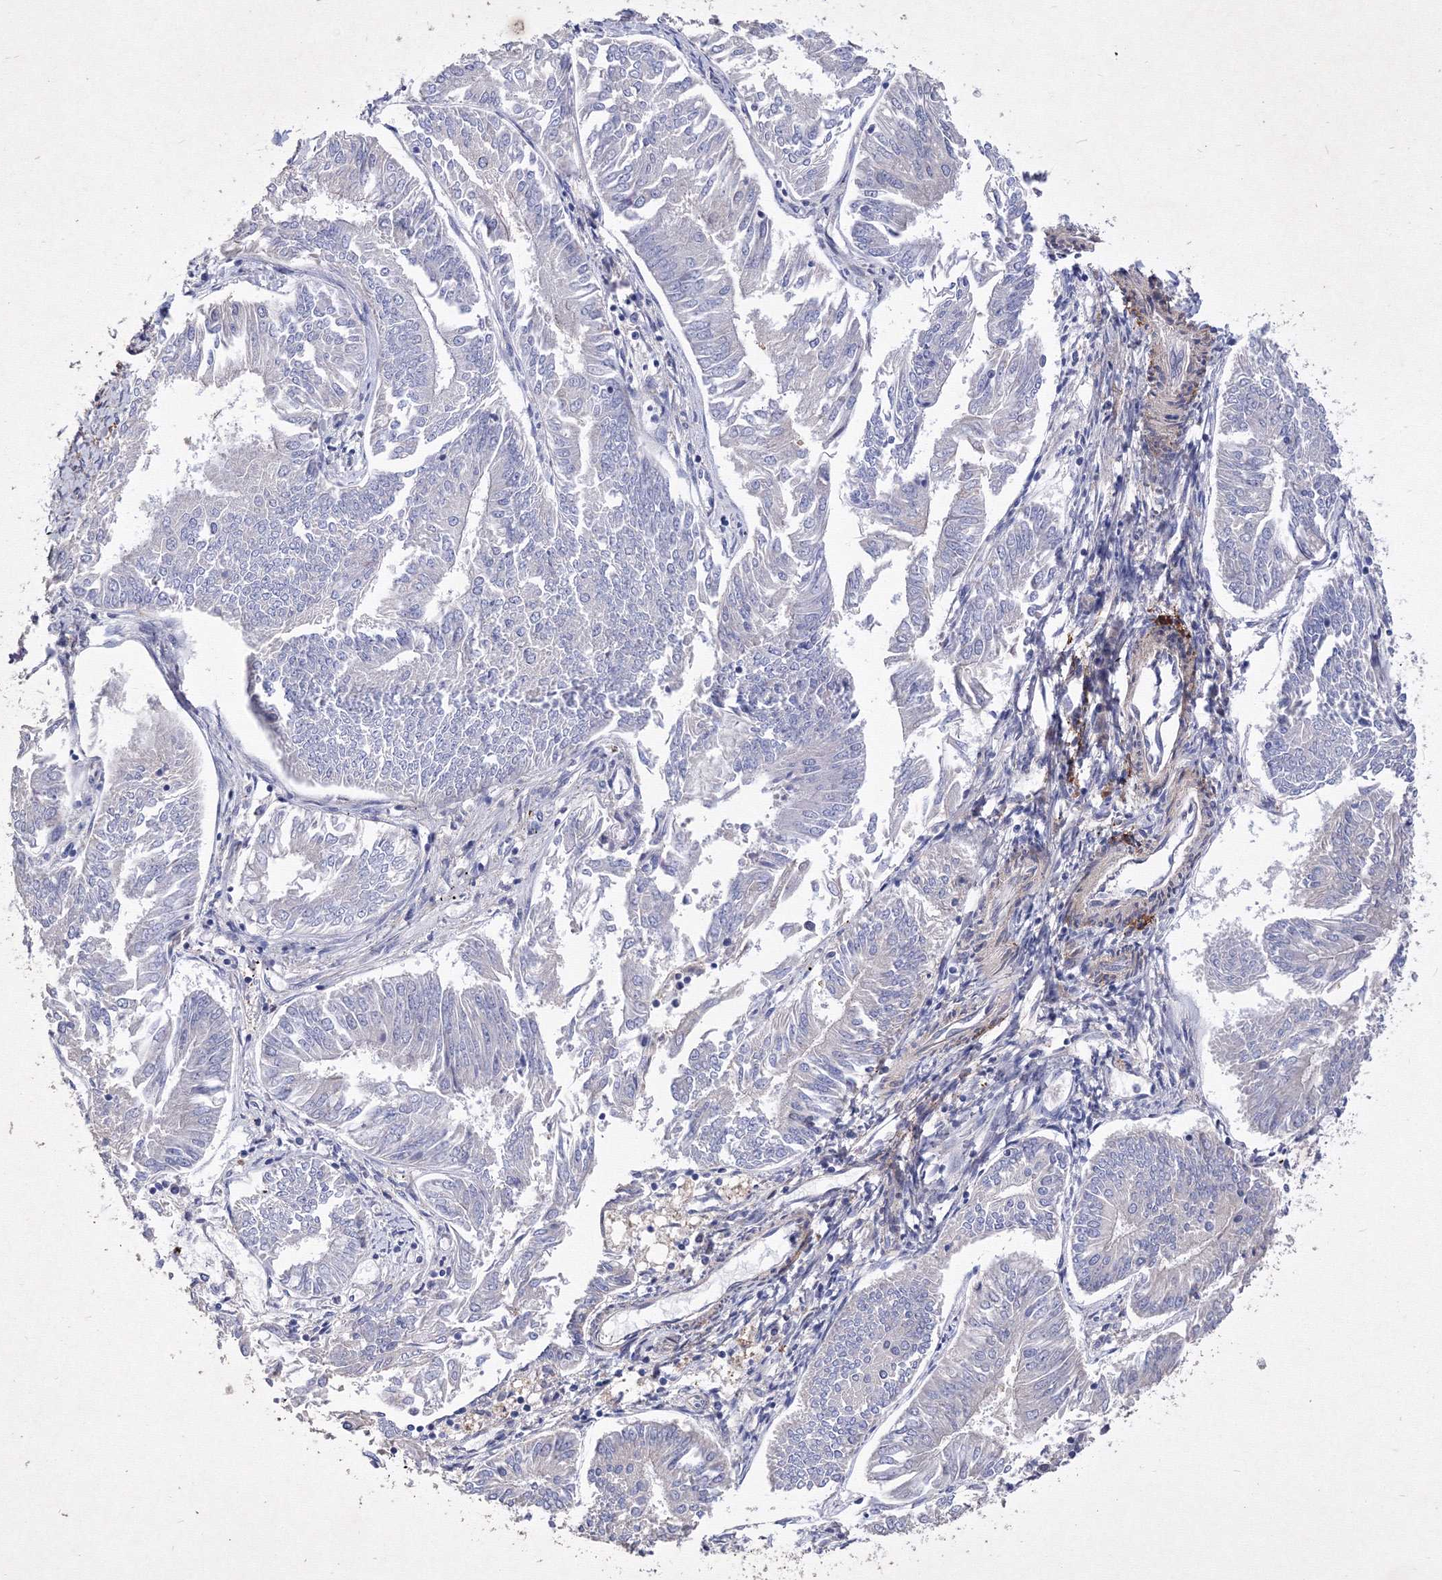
{"staining": {"intensity": "negative", "quantity": "none", "location": "none"}, "tissue": "endometrial cancer", "cell_type": "Tumor cells", "image_type": "cancer", "snomed": [{"axis": "morphology", "description": "Adenocarcinoma, NOS"}, {"axis": "topography", "description": "Endometrium"}], "caption": "This is an immunohistochemistry photomicrograph of endometrial cancer (adenocarcinoma). There is no staining in tumor cells.", "gene": "SNX18", "patient": {"sex": "female", "age": 58}}